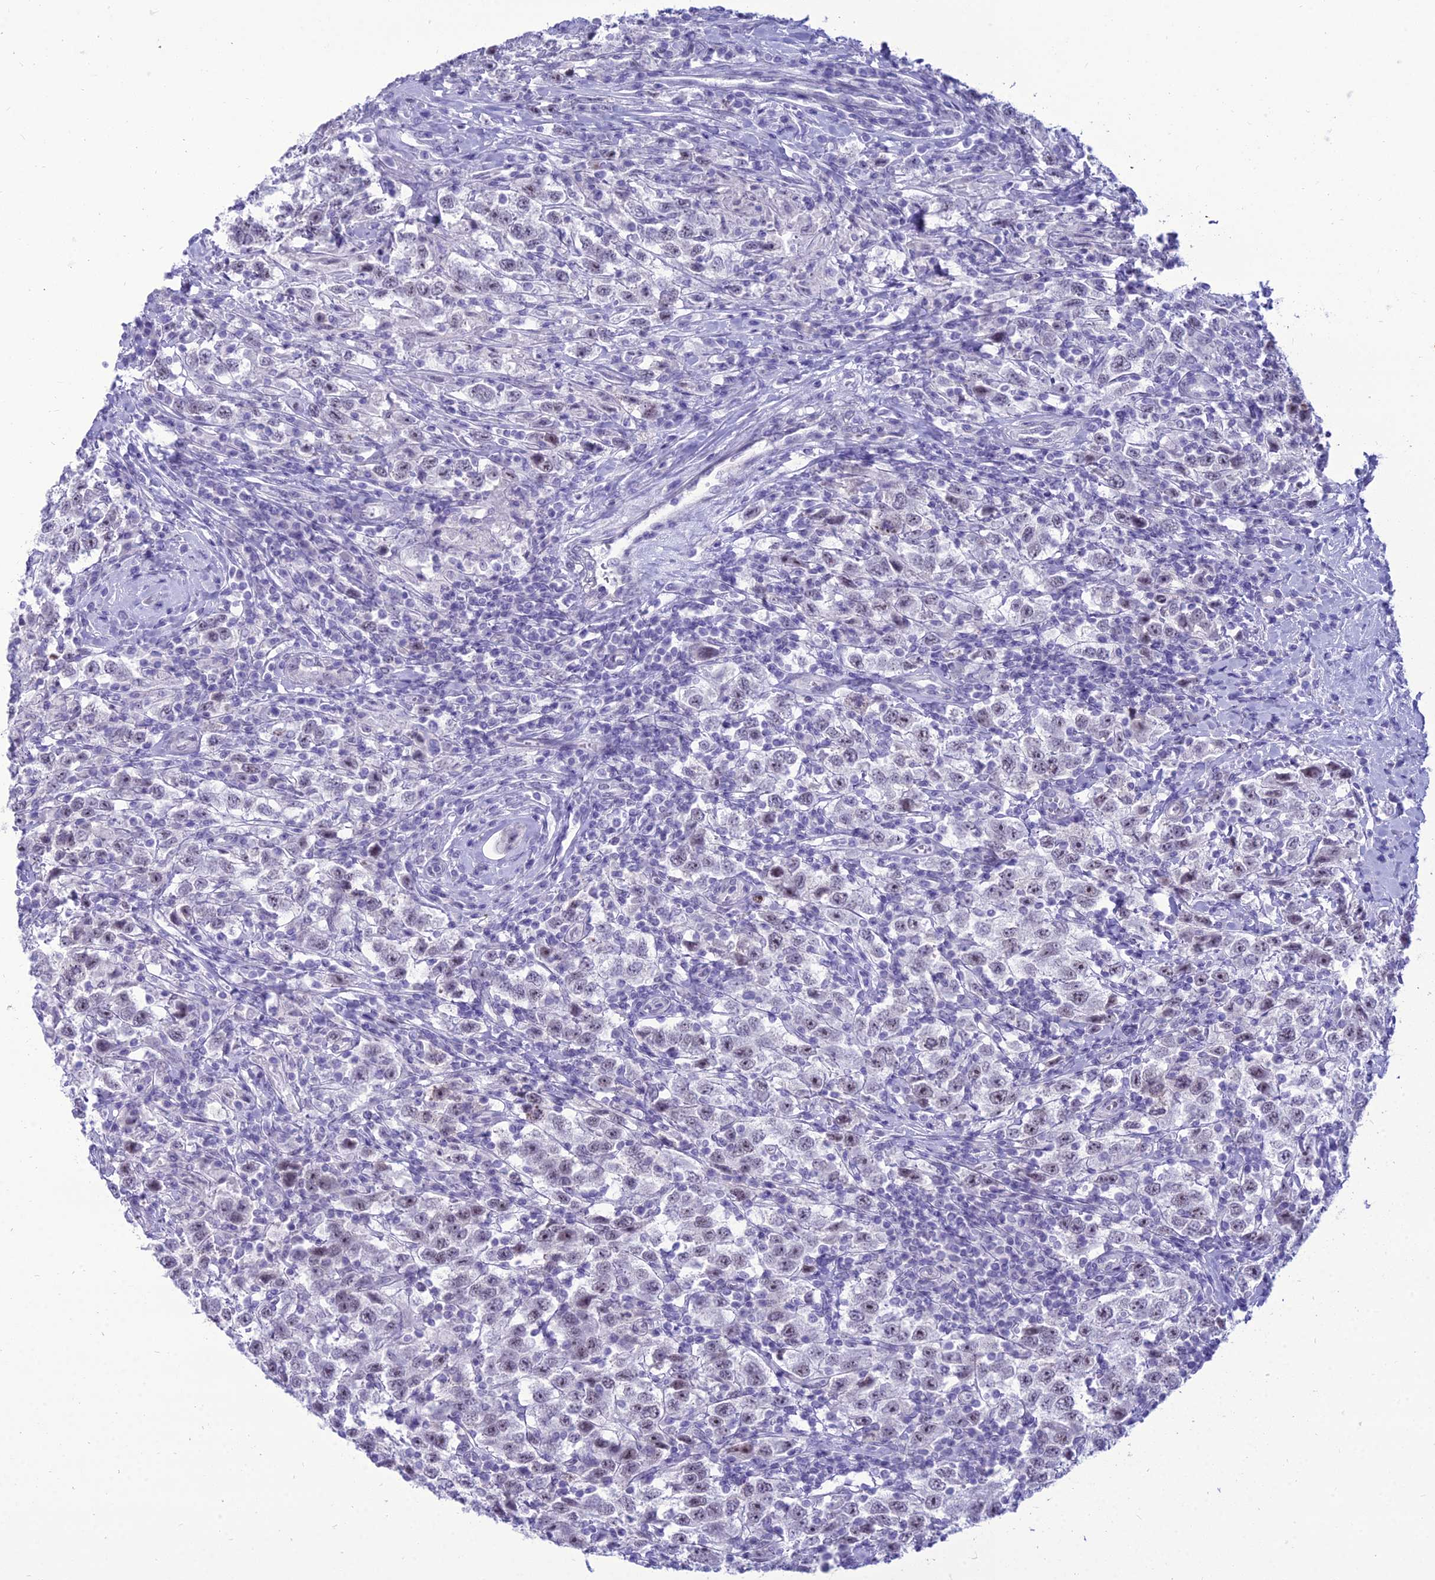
{"staining": {"intensity": "weak", "quantity": "25%-75%", "location": "nuclear"}, "tissue": "testis cancer", "cell_type": "Tumor cells", "image_type": "cancer", "snomed": [{"axis": "morphology", "description": "Seminoma, NOS"}, {"axis": "topography", "description": "Testis"}], "caption": "IHC micrograph of neoplastic tissue: human testis cancer stained using immunohistochemistry shows low levels of weak protein expression localized specifically in the nuclear of tumor cells, appearing as a nuclear brown color.", "gene": "DHX40", "patient": {"sex": "male", "age": 41}}